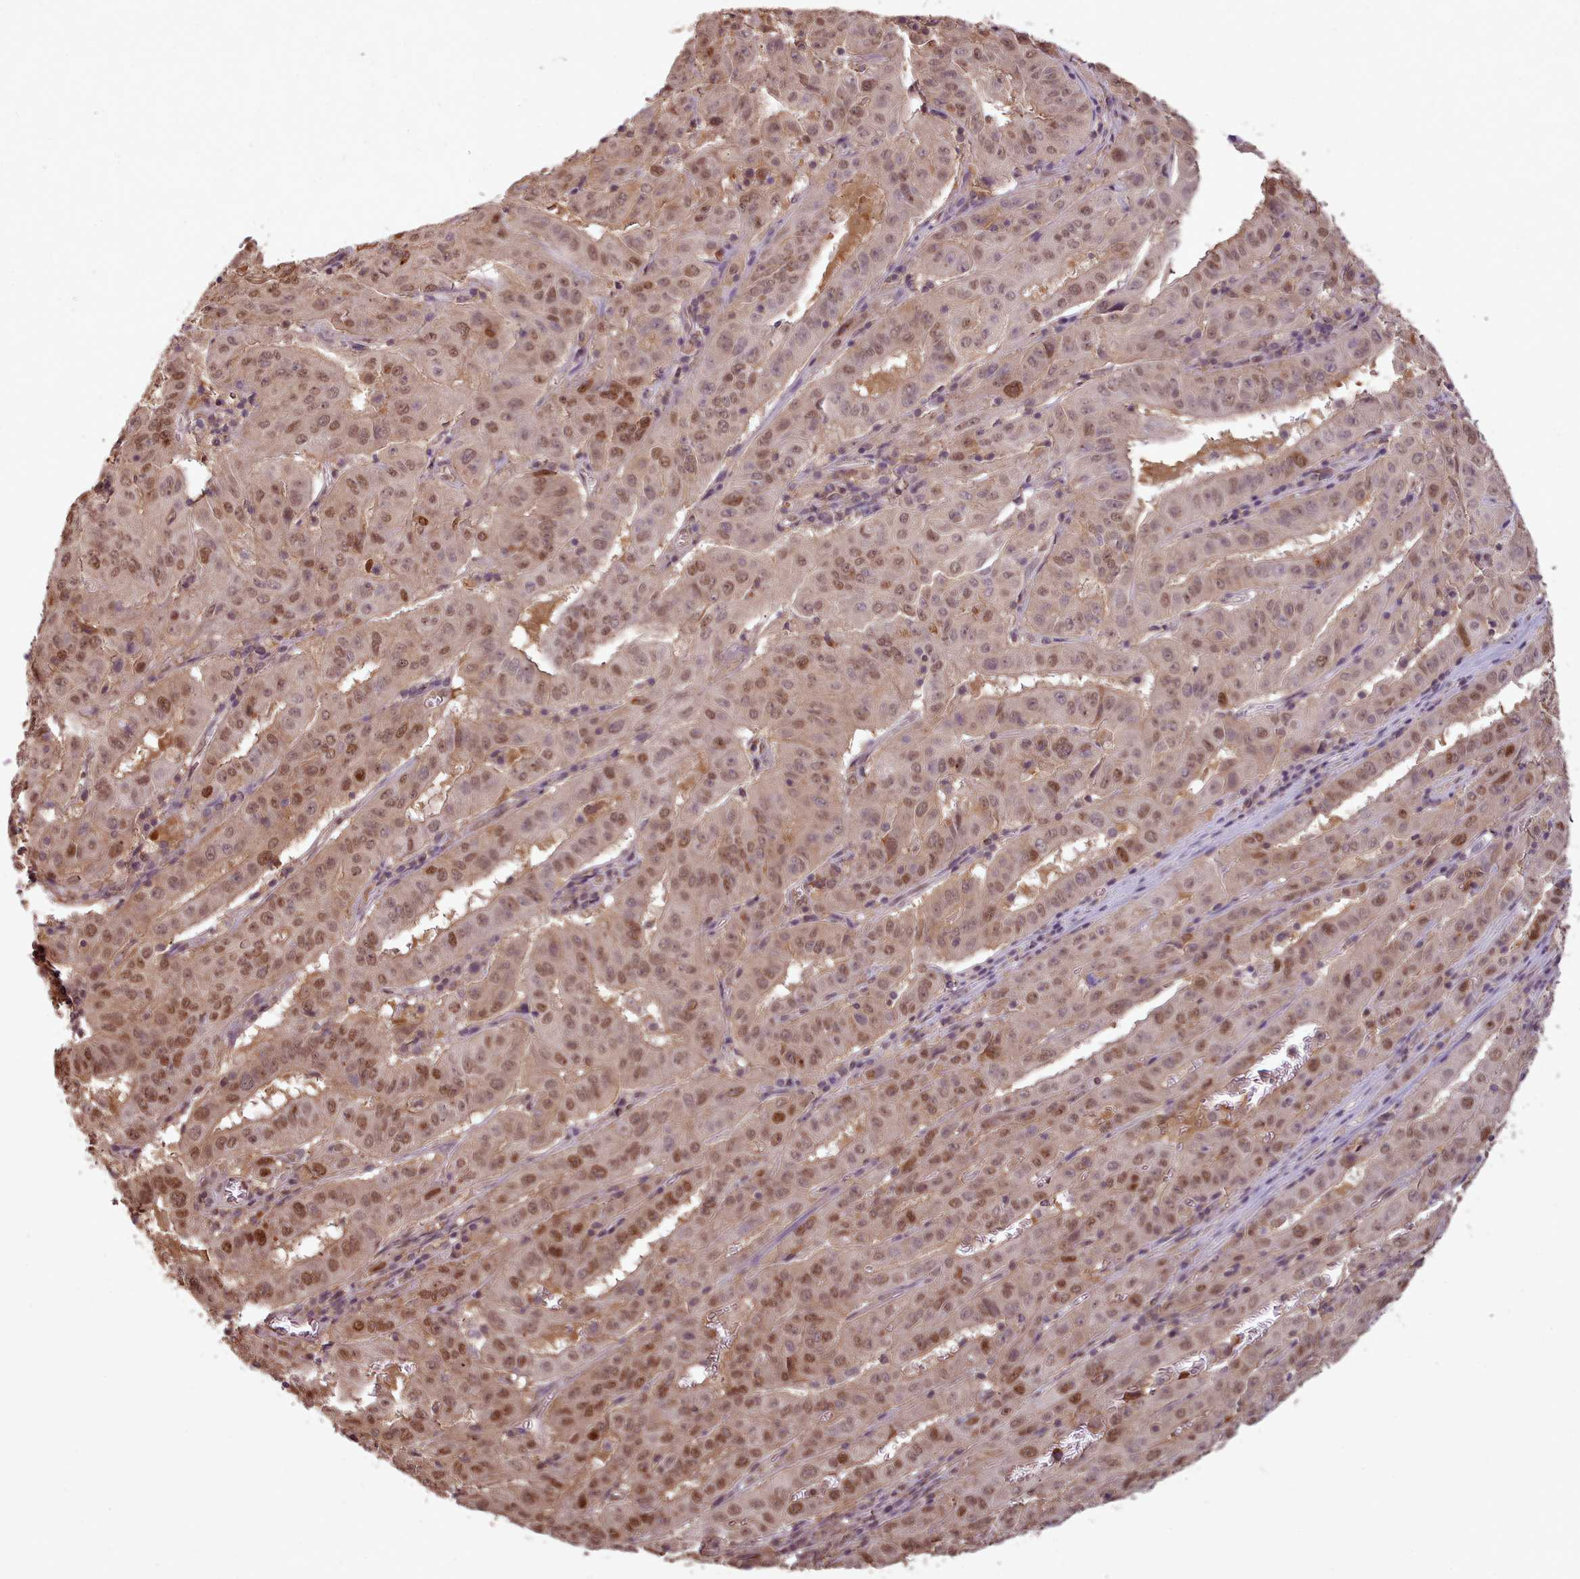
{"staining": {"intensity": "moderate", "quantity": ">75%", "location": "nuclear"}, "tissue": "pancreatic cancer", "cell_type": "Tumor cells", "image_type": "cancer", "snomed": [{"axis": "morphology", "description": "Adenocarcinoma, NOS"}, {"axis": "topography", "description": "Pancreas"}], "caption": "Adenocarcinoma (pancreatic) tissue demonstrates moderate nuclear positivity in approximately >75% of tumor cells", "gene": "RPS27A", "patient": {"sex": "male", "age": 63}}